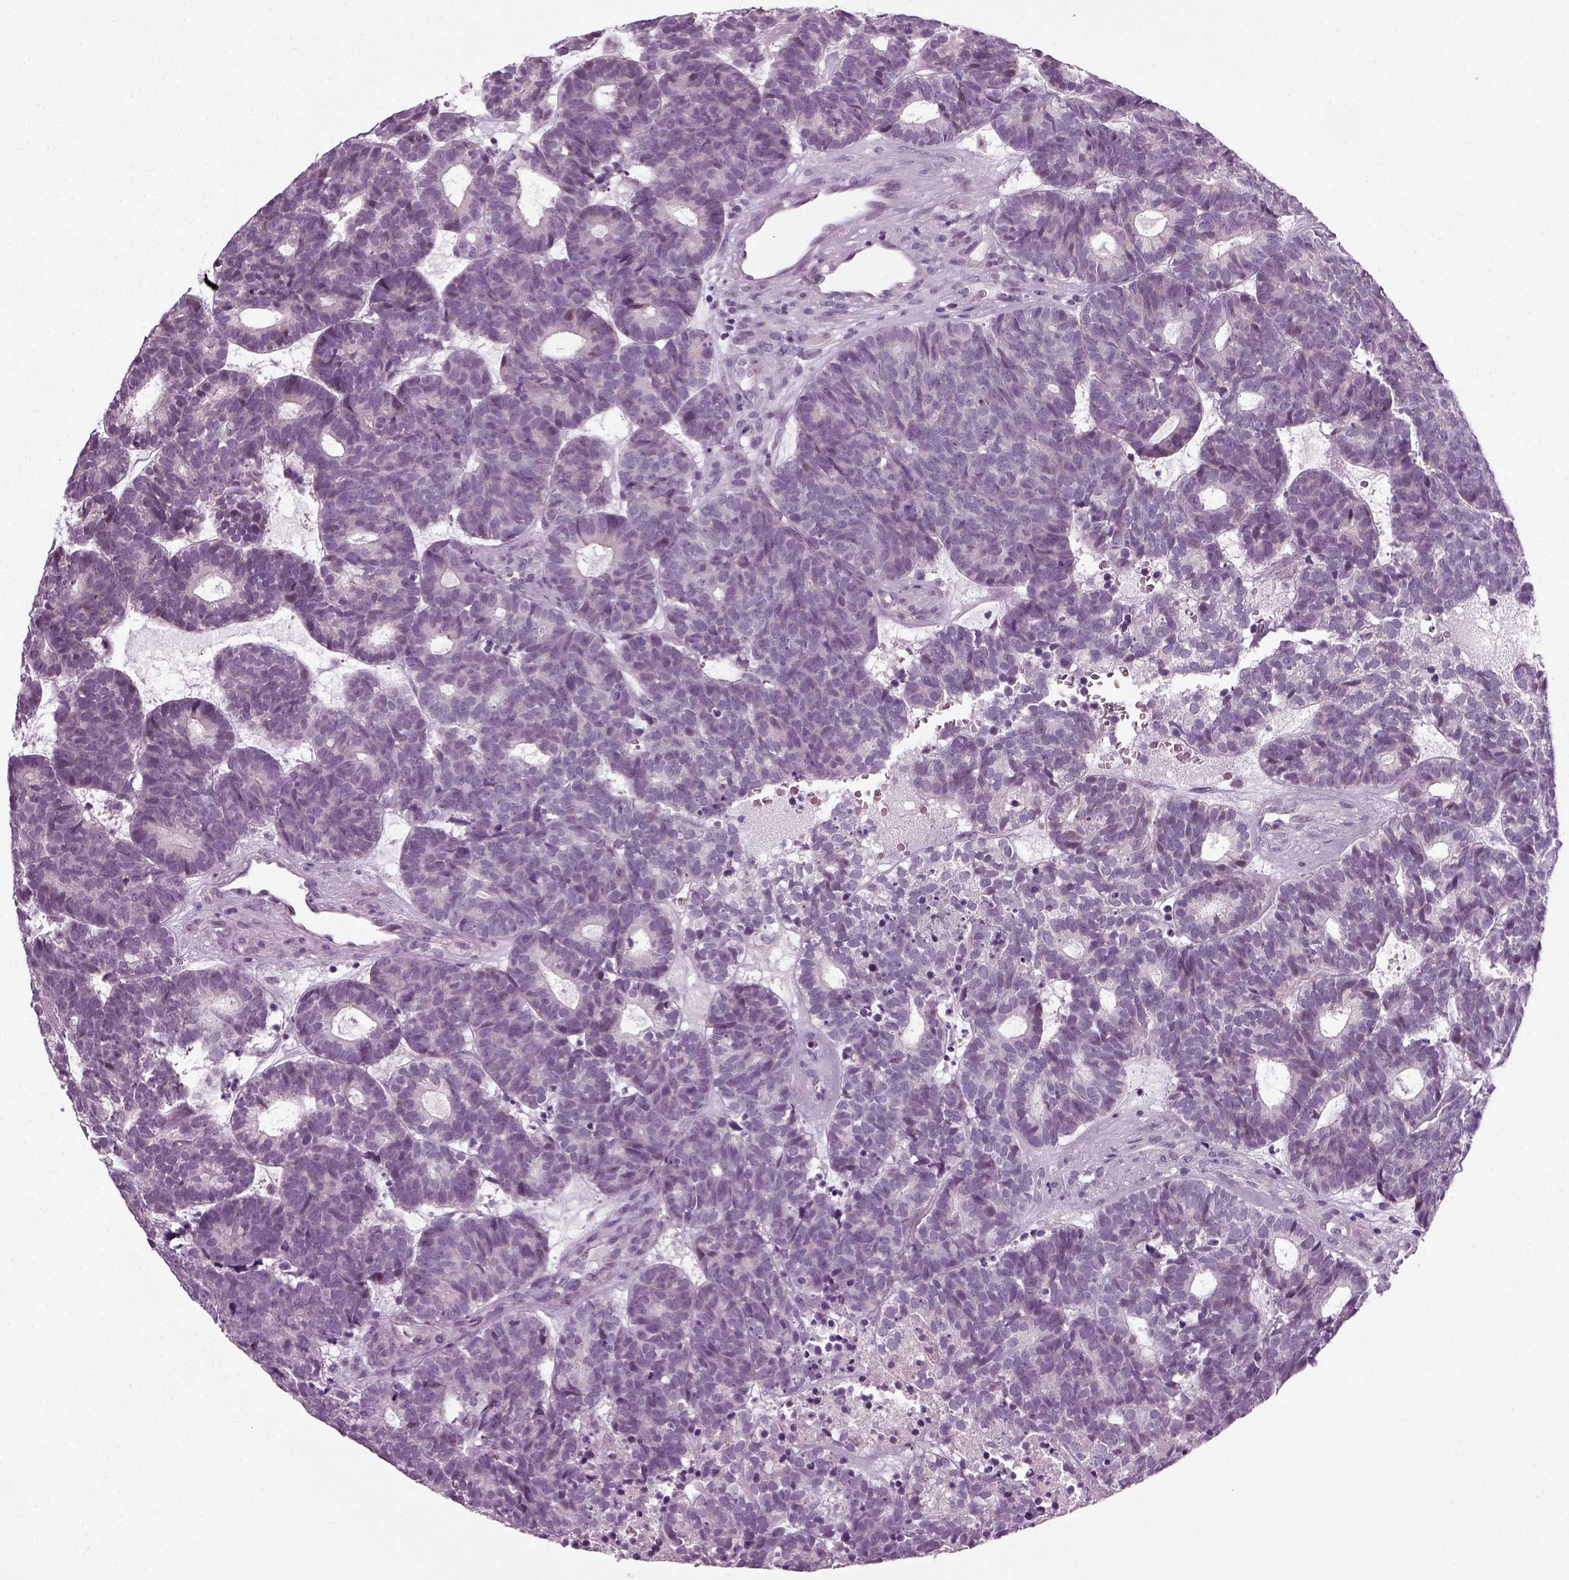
{"staining": {"intensity": "negative", "quantity": "none", "location": "none"}, "tissue": "head and neck cancer", "cell_type": "Tumor cells", "image_type": "cancer", "snomed": [{"axis": "morphology", "description": "Adenocarcinoma, NOS"}, {"axis": "topography", "description": "Head-Neck"}], "caption": "Tumor cells are negative for protein expression in human adenocarcinoma (head and neck).", "gene": "SCG5", "patient": {"sex": "female", "age": 81}}